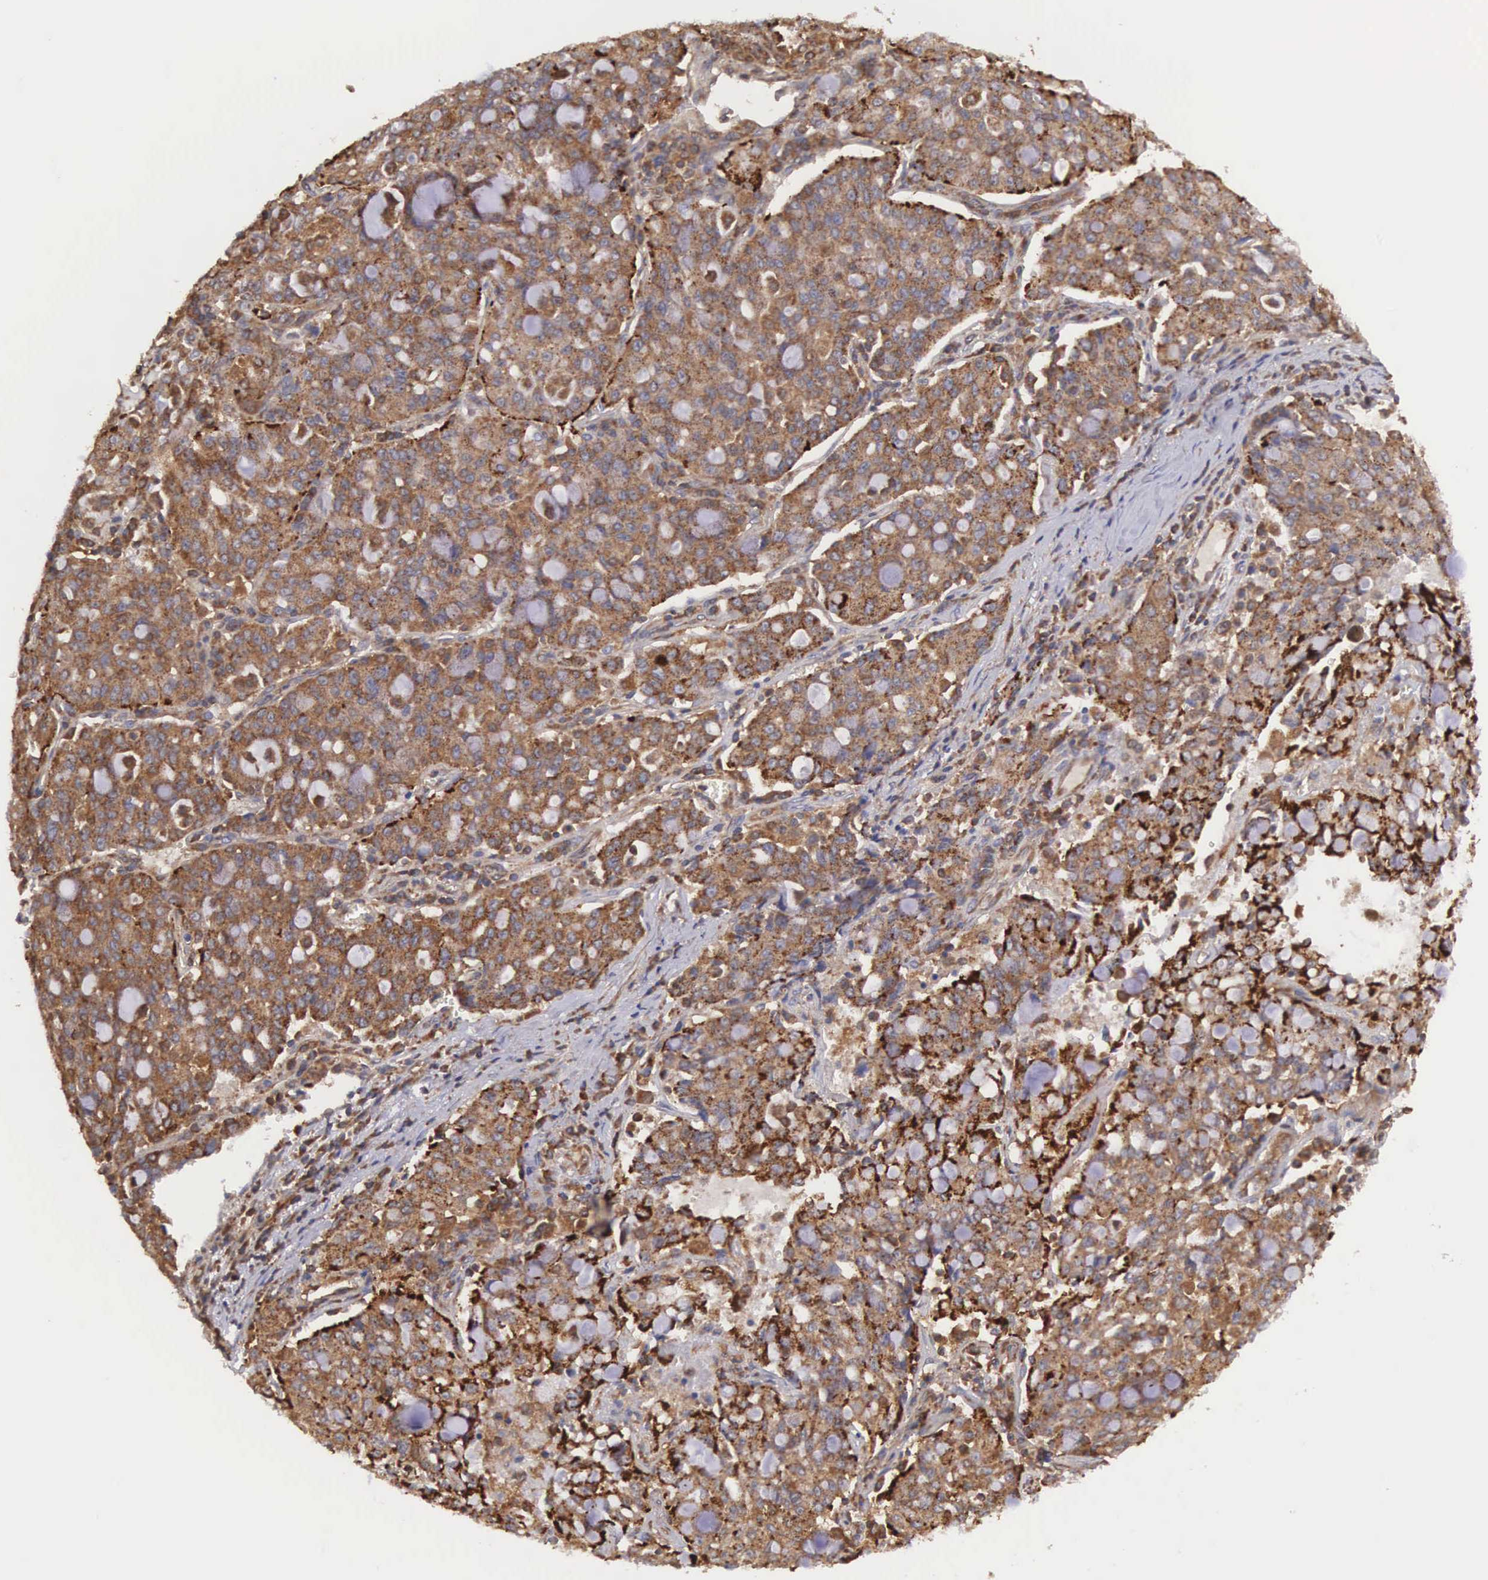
{"staining": {"intensity": "moderate", "quantity": ">75%", "location": "cytoplasmic/membranous"}, "tissue": "lung cancer", "cell_type": "Tumor cells", "image_type": "cancer", "snomed": [{"axis": "morphology", "description": "Adenocarcinoma, NOS"}, {"axis": "topography", "description": "Lung"}], "caption": "Lung adenocarcinoma stained with DAB immunohistochemistry (IHC) exhibits medium levels of moderate cytoplasmic/membranous positivity in approximately >75% of tumor cells.", "gene": "DHRS1", "patient": {"sex": "female", "age": 44}}